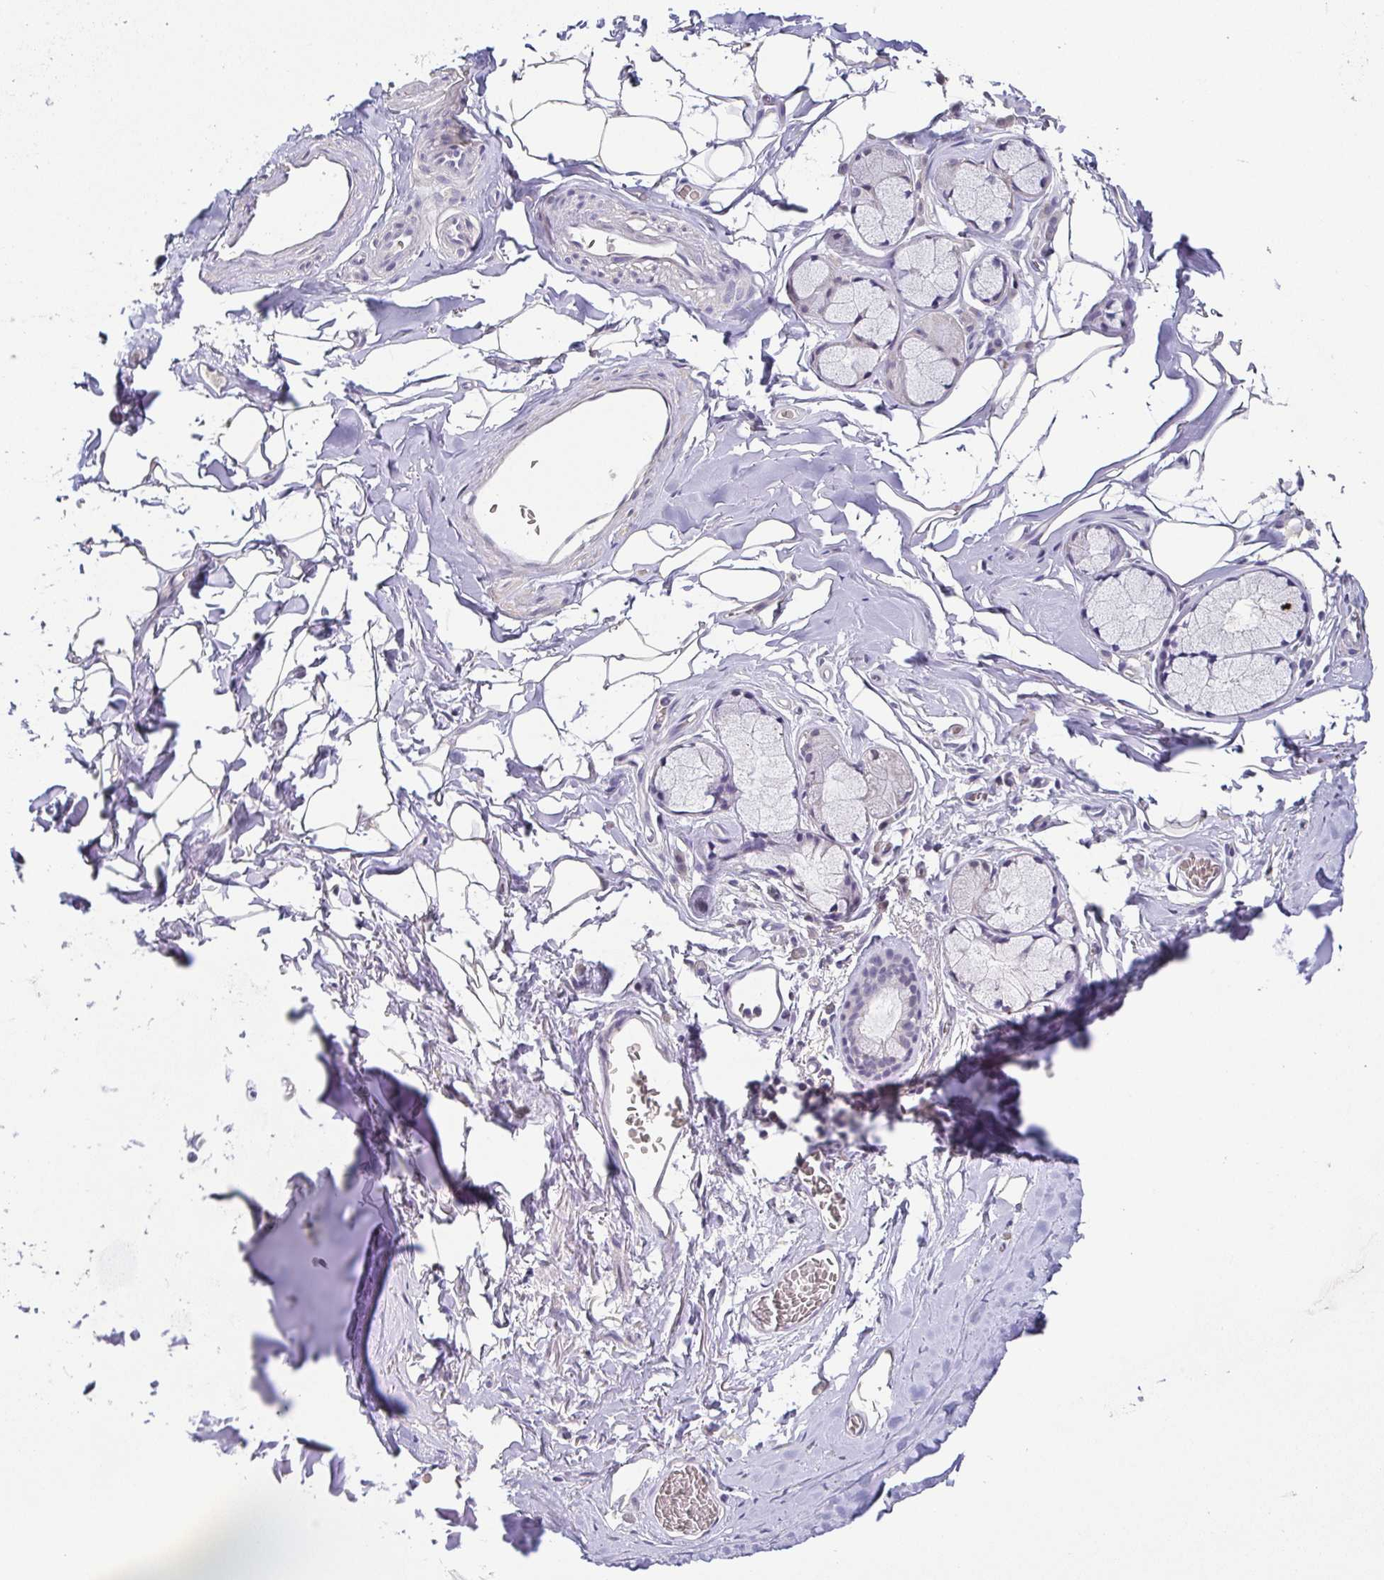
{"staining": {"intensity": "negative", "quantity": "none", "location": "none"}, "tissue": "adipose tissue", "cell_type": "Adipocytes", "image_type": "normal", "snomed": [{"axis": "morphology", "description": "Normal tissue, NOS"}, {"axis": "topography", "description": "Cartilage tissue"}, {"axis": "topography", "description": "Bronchus"}, {"axis": "topography", "description": "Peripheral nerve tissue"}], "caption": "The image reveals no significant staining in adipocytes of adipose tissue. (Brightfield microscopy of DAB (3,3'-diaminobenzidine) IHC at high magnification).", "gene": "NEFH", "patient": {"sex": "male", "age": 67}}